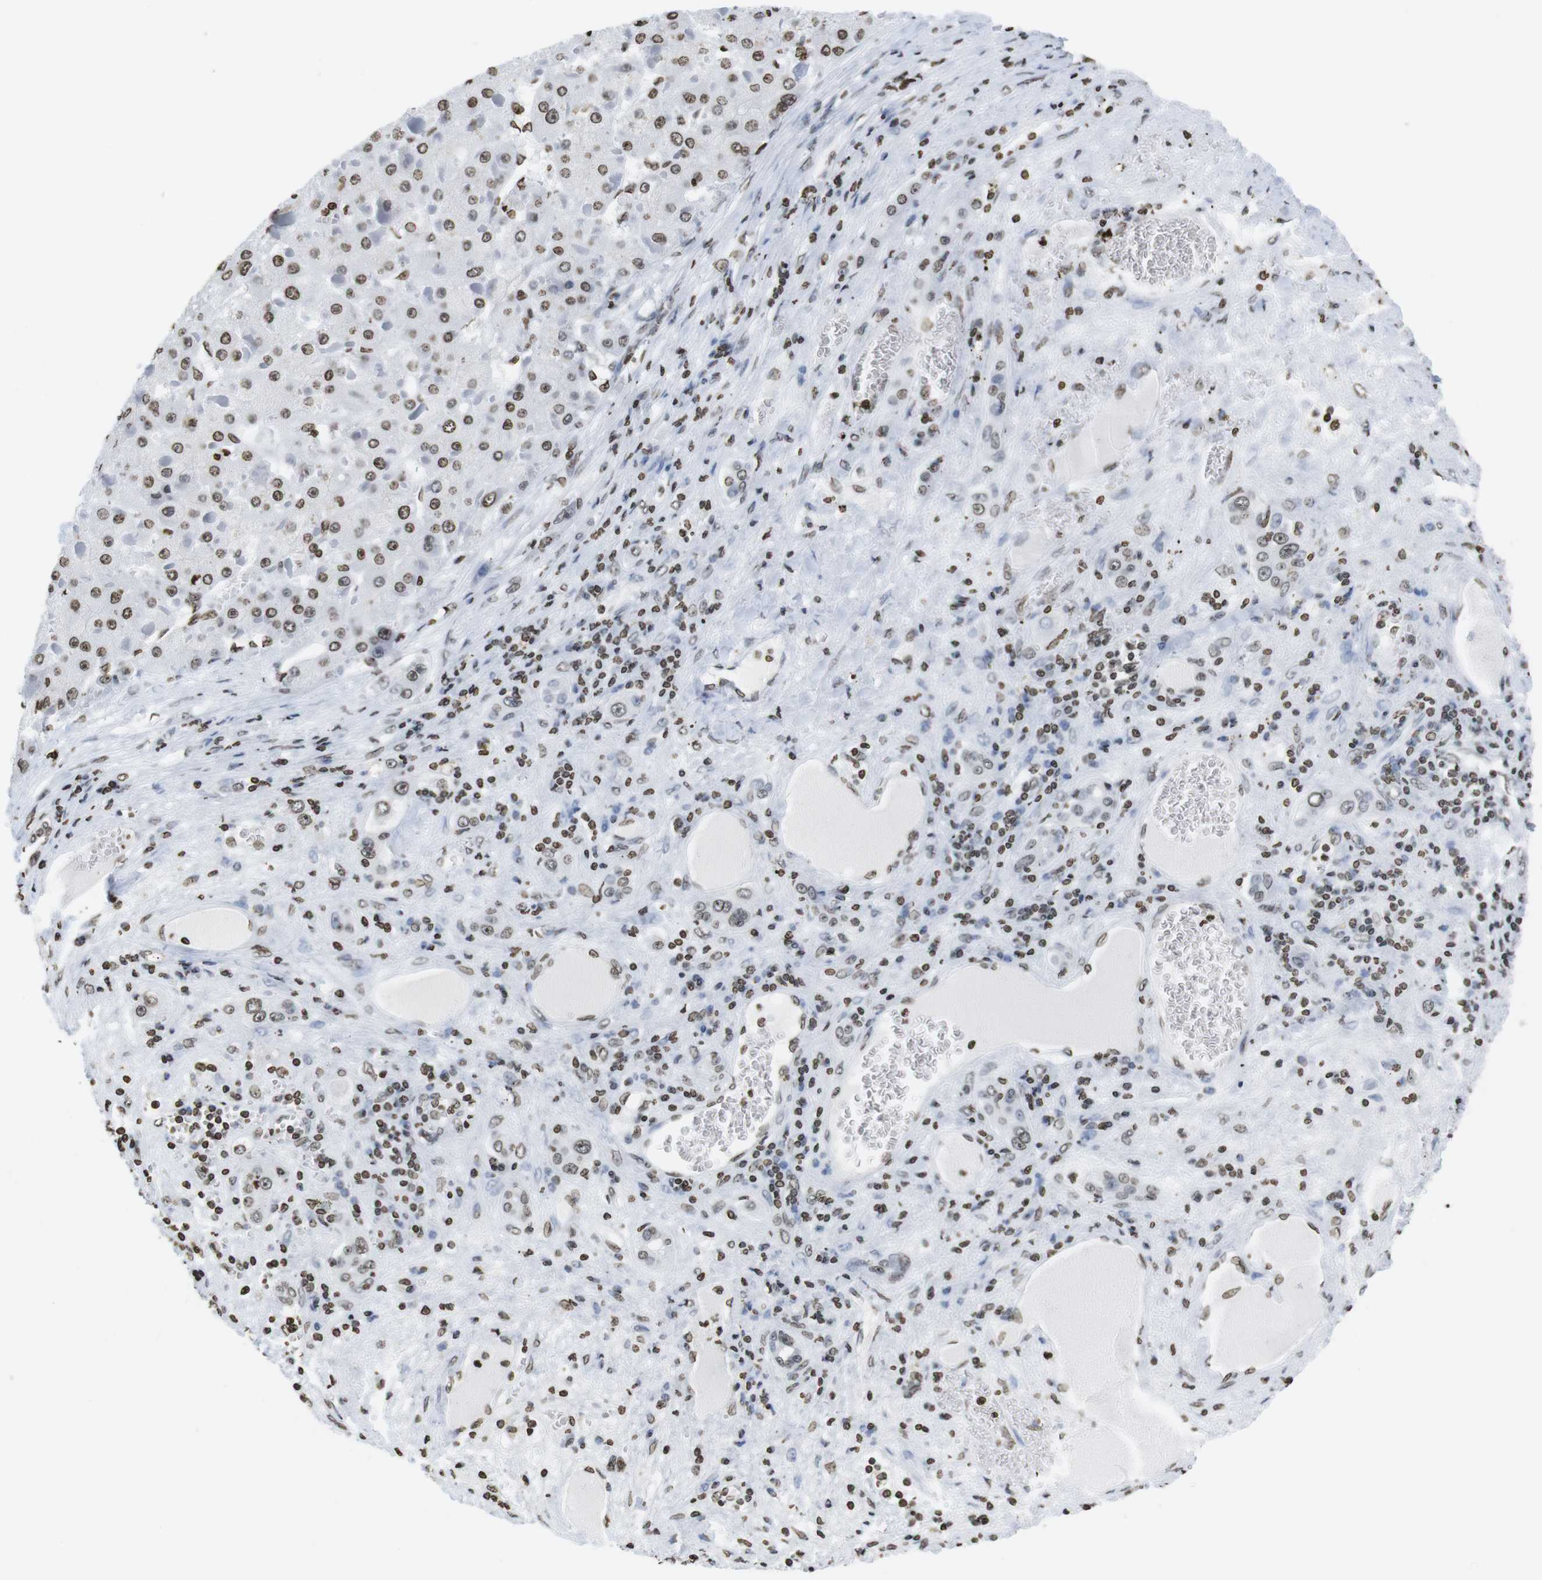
{"staining": {"intensity": "moderate", "quantity": ">75%", "location": "nuclear"}, "tissue": "liver cancer", "cell_type": "Tumor cells", "image_type": "cancer", "snomed": [{"axis": "morphology", "description": "Carcinoma, Hepatocellular, NOS"}, {"axis": "topography", "description": "Liver"}], "caption": "Protein staining of liver hepatocellular carcinoma tissue shows moderate nuclear expression in about >75% of tumor cells.", "gene": "BSX", "patient": {"sex": "female", "age": 73}}